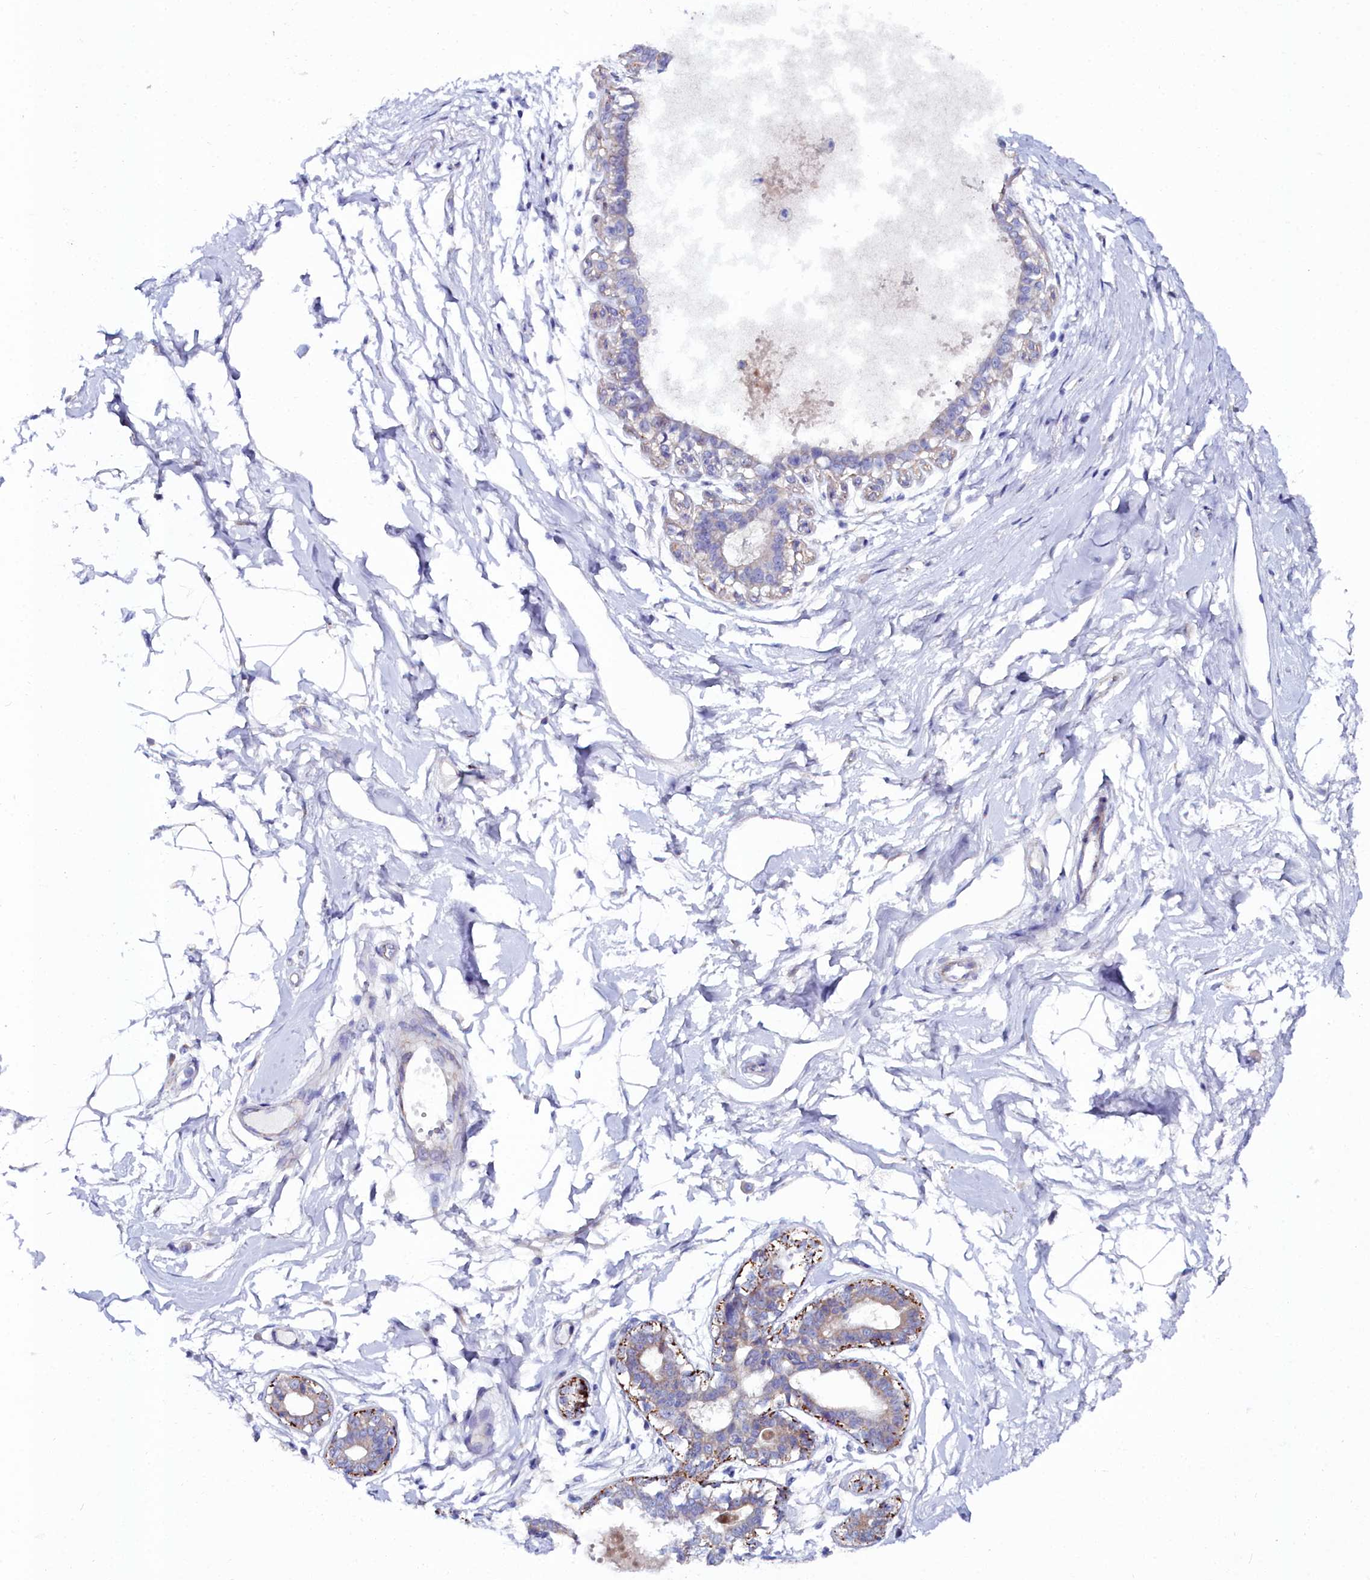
{"staining": {"intensity": "negative", "quantity": "none", "location": "none"}, "tissue": "breast", "cell_type": "Adipocytes", "image_type": "normal", "snomed": [{"axis": "morphology", "description": "Normal tissue, NOS"}, {"axis": "topography", "description": "Breast"}], "caption": "An IHC micrograph of benign breast is shown. There is no staining in adipocytes of breast. The staining is performed using DAB brown chromogen with nuclei counter-stained in using hematoxylin.", "gene": "SLC49A3", "patient": {"sex": "female", "age": 45}}